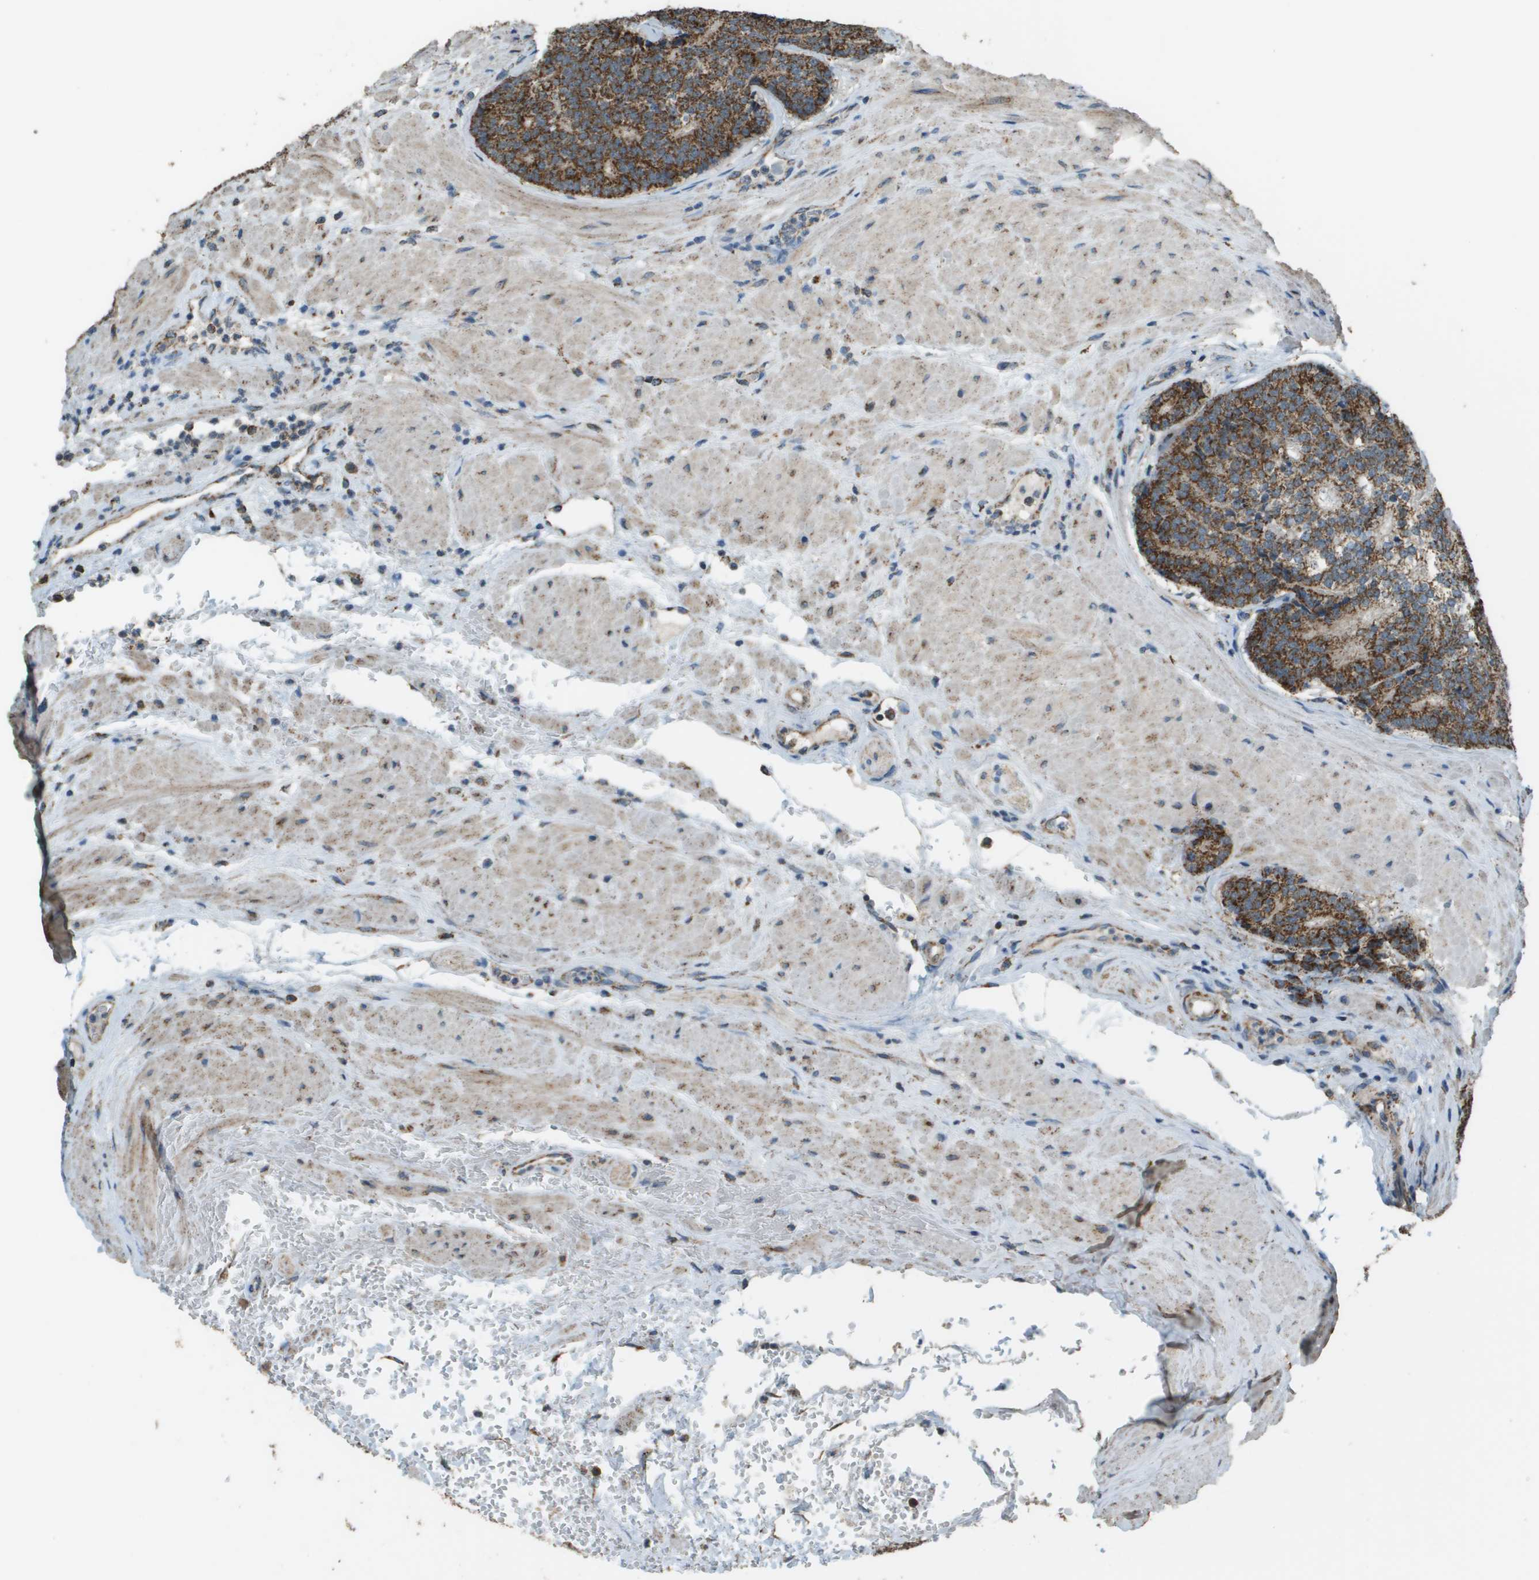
{"staining": {"intensity": "moderate", "quantity": ">75%", "location": "cytoplasmic/membranous"}, "tissue": "prostate cancer", "cell_type": "Tumor cells", "image_type": "cancer", "snomed": [{"axis": "morphology", "description": "Adenocarcinoma, High grade"}, {"axis": "topography", "description": "Prostate"}], "caption": "Immunohistochemistry staining of prostate cancer, which demonstrates medium levels of moderate cytoplasmic/membranous expression in about >75% of tumor cells indicating moderate cytoplasmic/membranous protein expression. The staining was performed using DAB (brown) for protein detection and nuclei were counterstained in hematoxylin (blue).", "gene": "FH", "patient": {"sex": "male", "age": 61}}